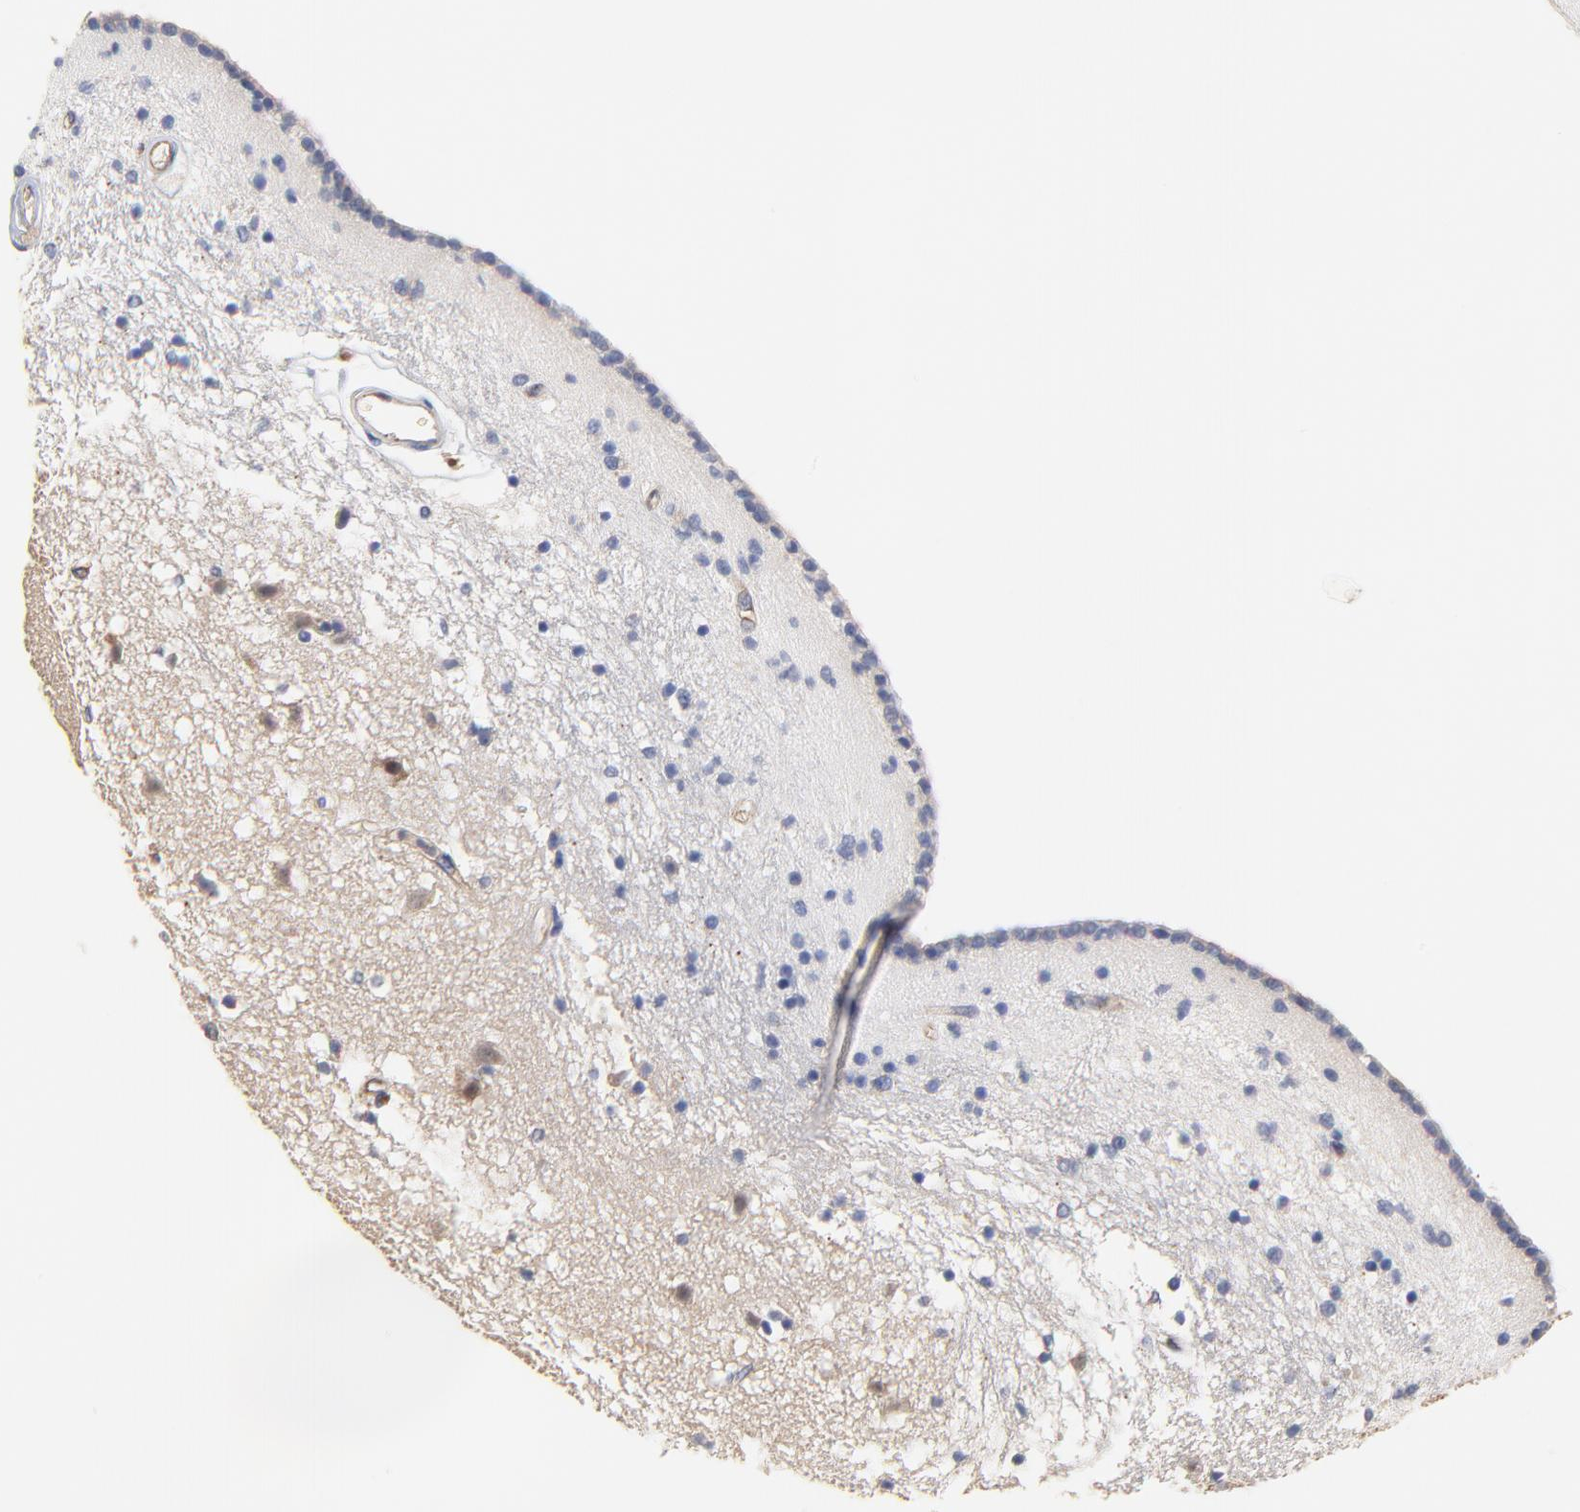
{"staining": {"intensity": "negative", "quantity": "none", "location": "none"}, "tissue": "caudate", "cell_type": "Glial cells", "image_type": "normal", "snomed": [{"axis": "morphology", "description": "Normal tissue, NOS"}, {"axis": "topography", "description": "Lateral ventricle wall"}], "caption": "Caudate stained for a protein using immunohistochemistry (IHC) exhibits no expression glial cells.", "gene": "FBXL2", "patient": {"sex": "male", "age": 45}}